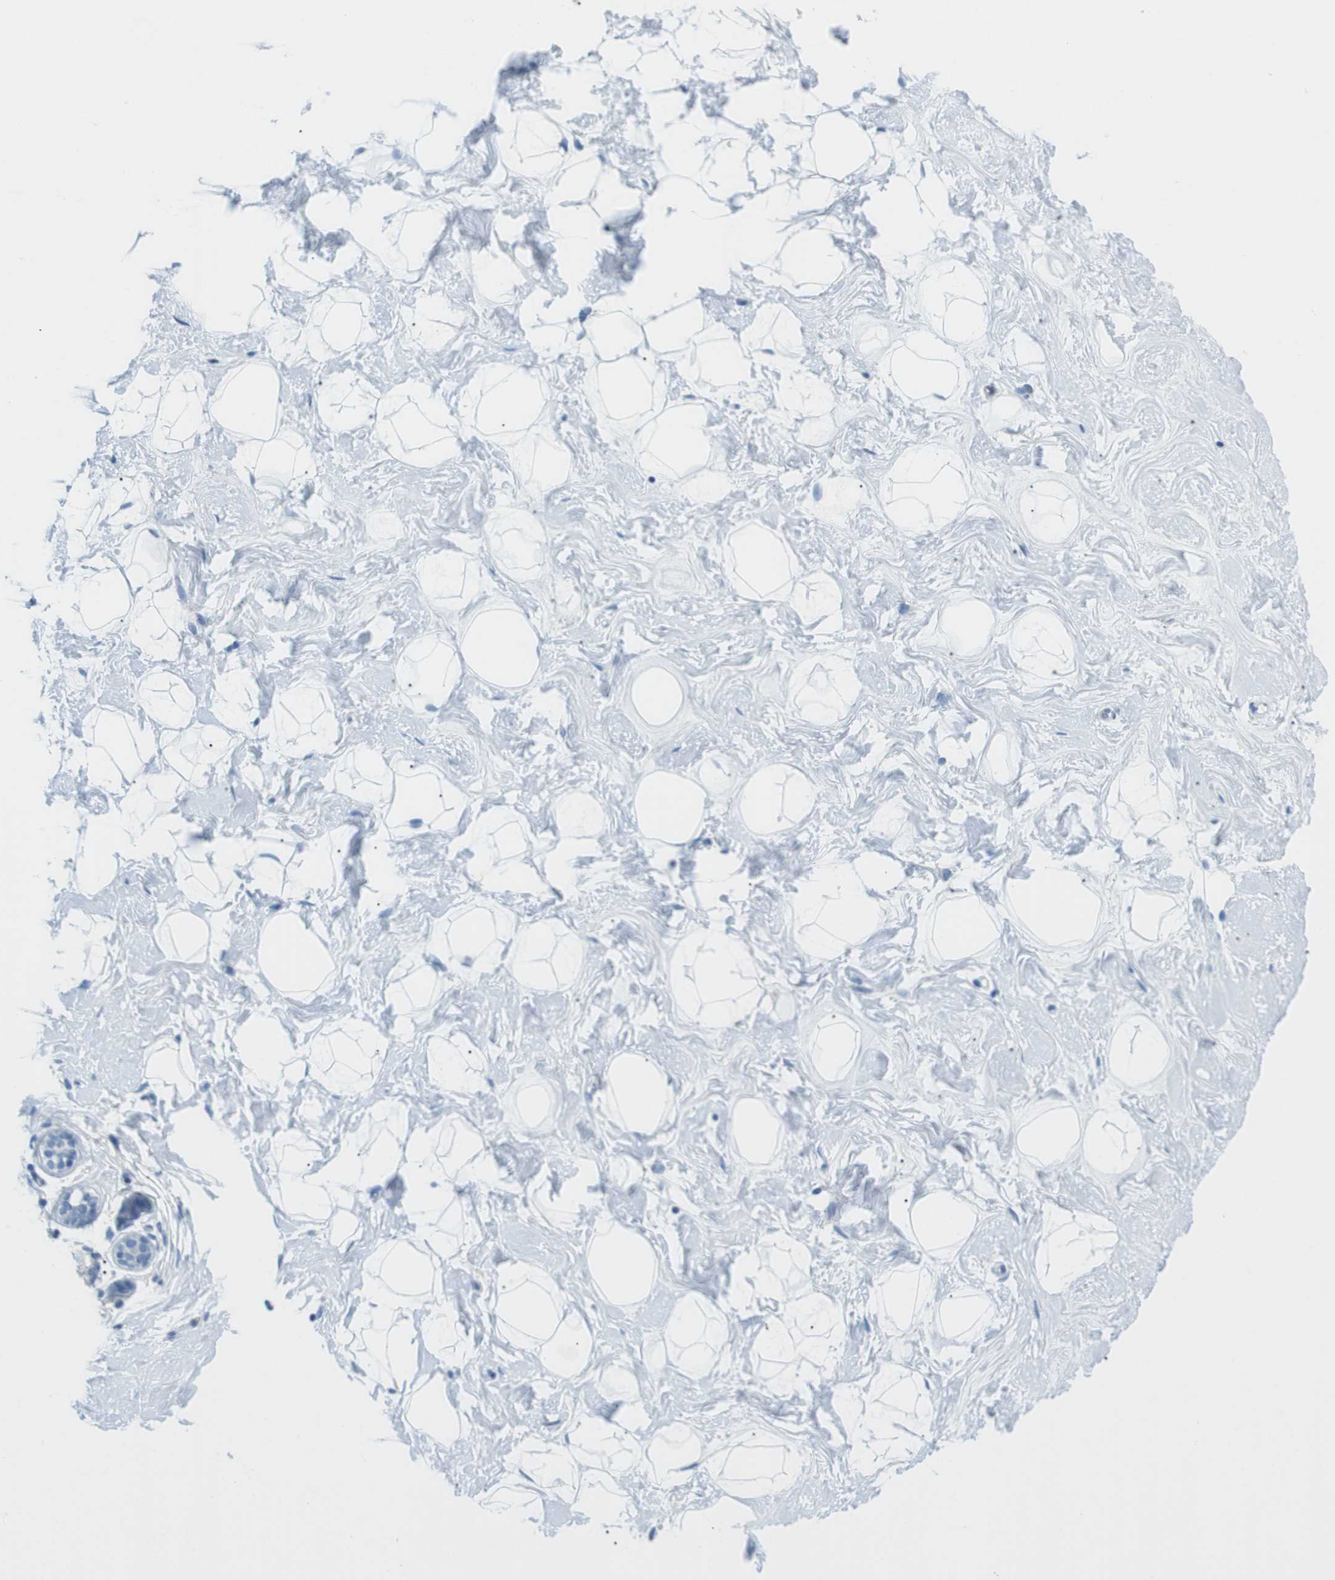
{"staining": {"intensity": "negative", "quantity": "none", "location": "none"}, "tissue": "breast", "cell_type": "Adipocytes", "image_type": "normal", "snomed": [{"axis": "morphology", "description": "Normal tissue, NOS"}, {"axis": "topography", "description": "Breast"}], "caption": "DAB immunohistochemical staining of unremarkable breast reveals no significant expression in adipocytes.", "gene": "TNFRSF4", "patient": {"sex": "female", "age": 23}}